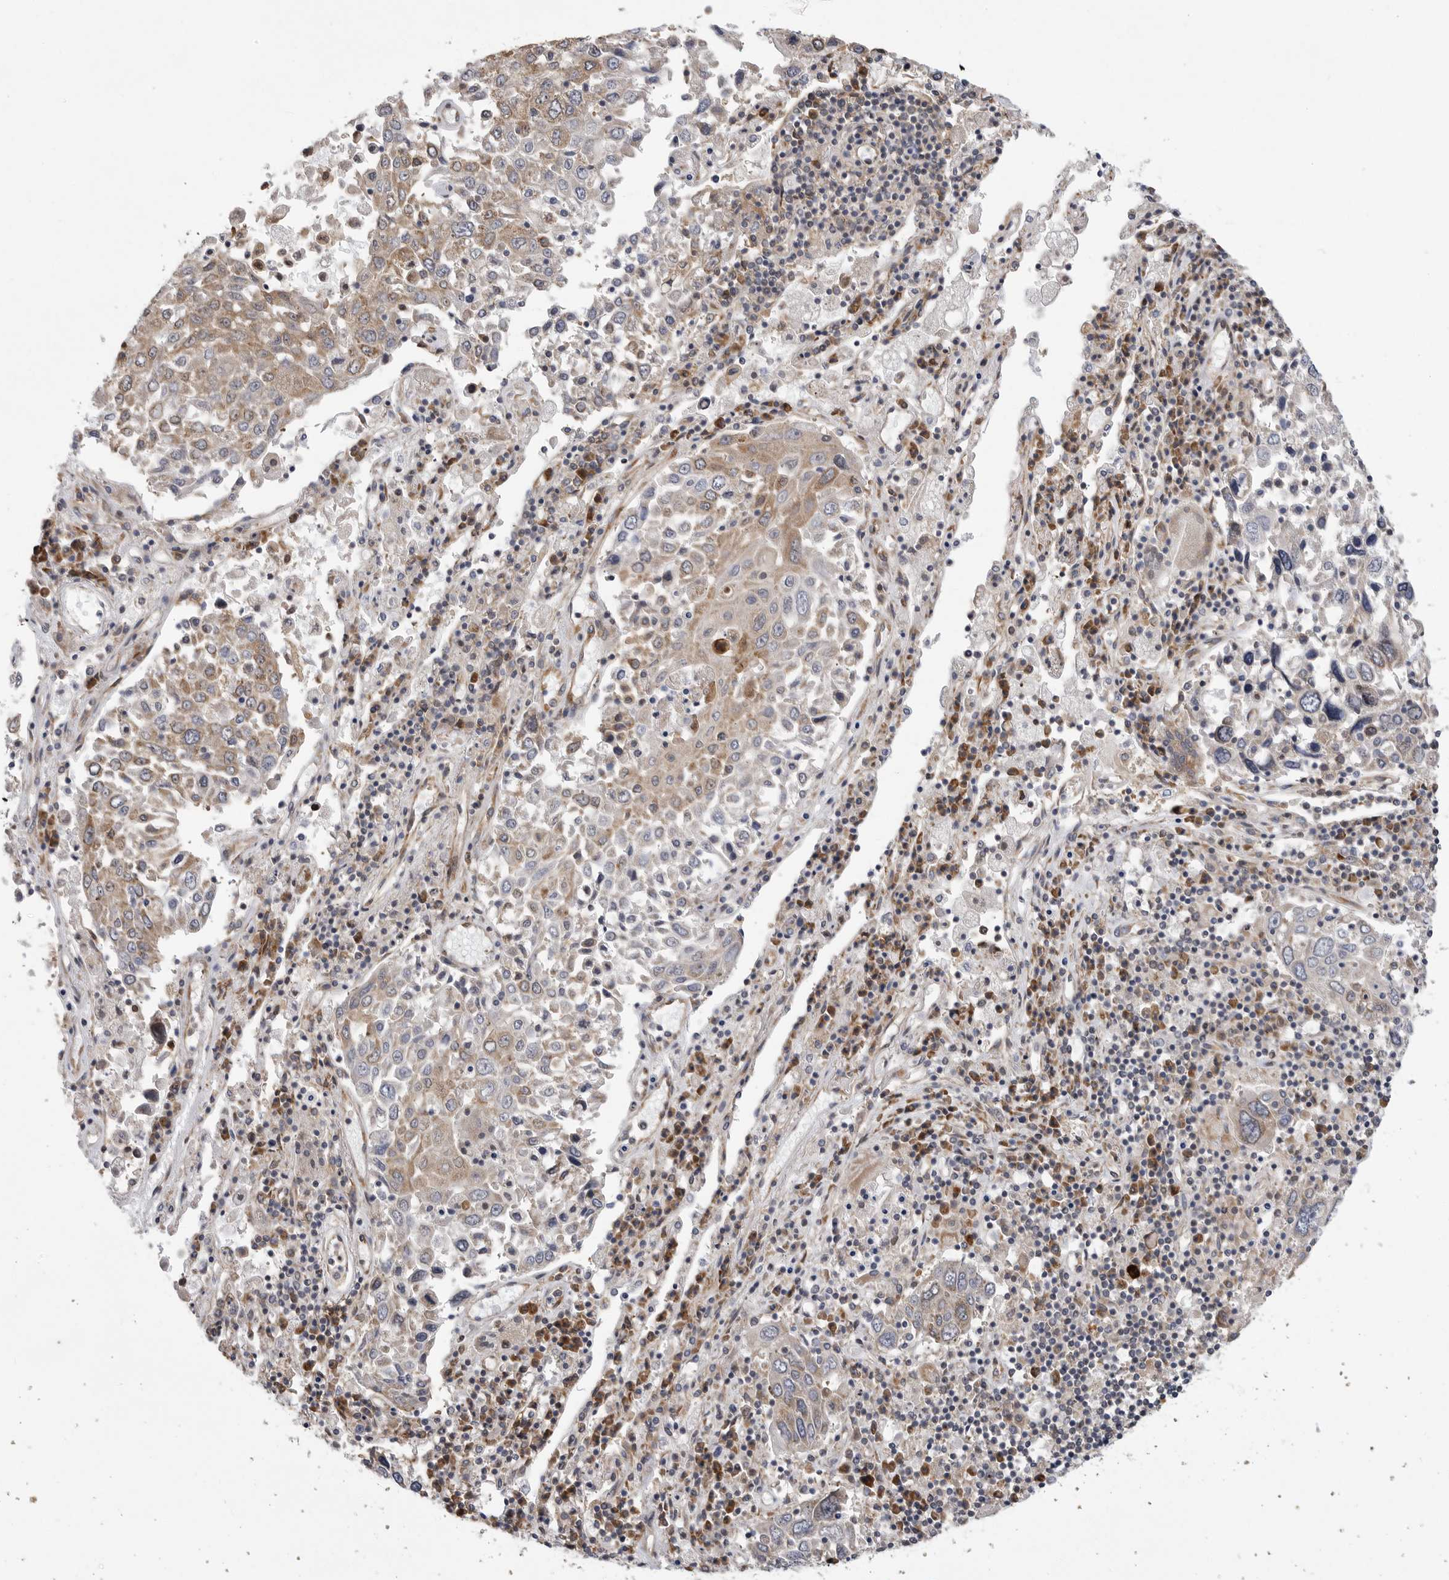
{"staining": {"intensity": "weak", "quantity": ">75%", "location": "cytoplasmic/membranous"}, "tissue": "lung cancer", "cell_type": "Tumor cells", "image_type": "cancer", "snomed": [{"axis": "morphology", "description": "Squamous cell carcinoma, NOS"}, {"axis": "topography", "description": "Lung"}], "caption": "Brown immunohistochemical staining in human lung cancer (squamous cell carcinoma) exhibits weak cytoplasmic/membranous expression in about >75% of tumor cells.", "gene": "FBXO43", "patient": {"sex": "male", "age": 65}}